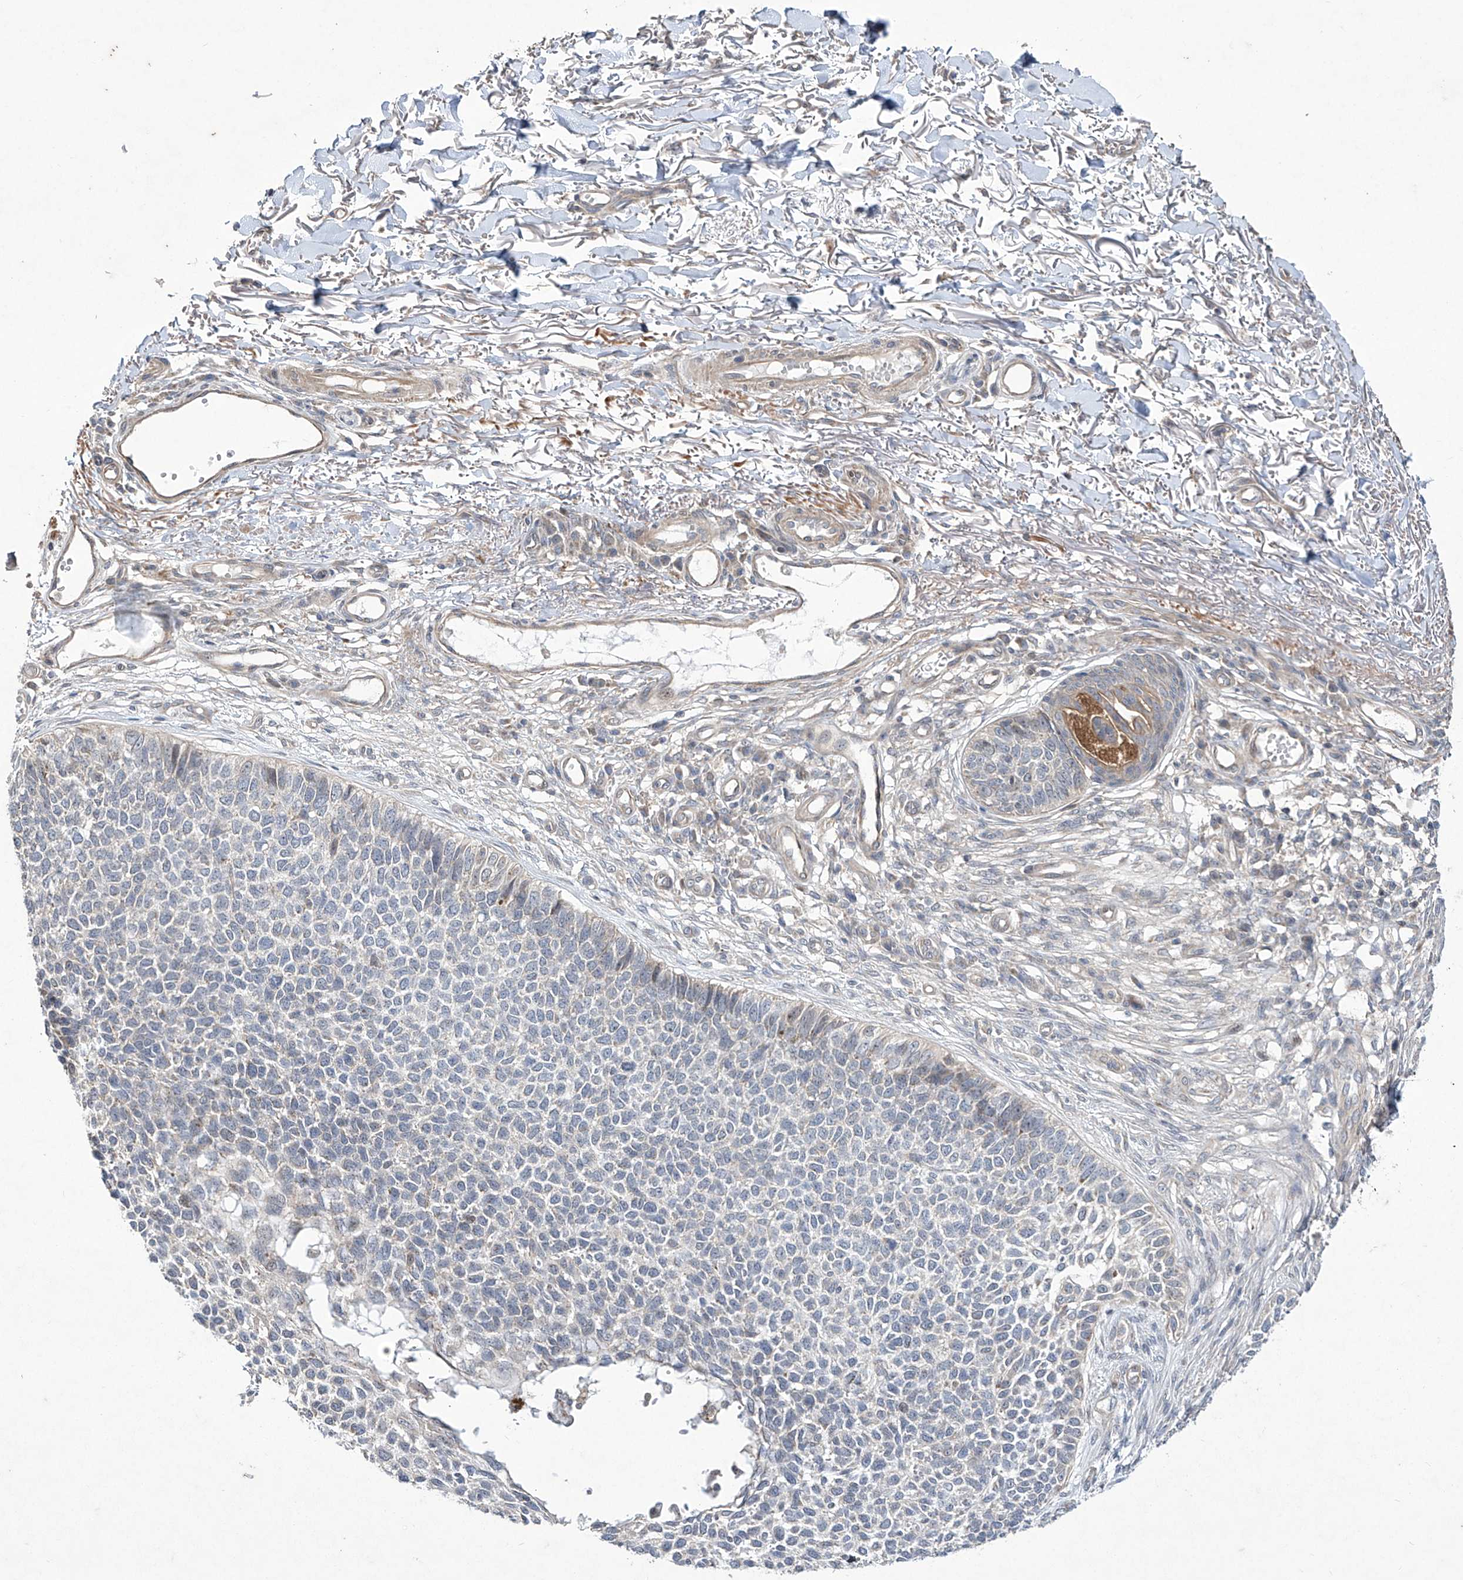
{"staining": {"intensity": "negative", "quantity": "none", "location": "none"}, "tissue": "skin cancer", "cell_type": "Tumor cells", "image_type": "cancer", "snomed": [{"axis": "morphology", "description": "Basal cell carcinoma"}, {"axis": "topography", "description": "Skin"}], "caption": "Skin cancer (basal cell carcinoma) was stained to show a protein in brown. There is no significant expression in tumor cells. (DAB immunohistochemistry (IHC), high magnification).", "gene": "TRIM60", "patient": {"sex": "female", "age": 84}}